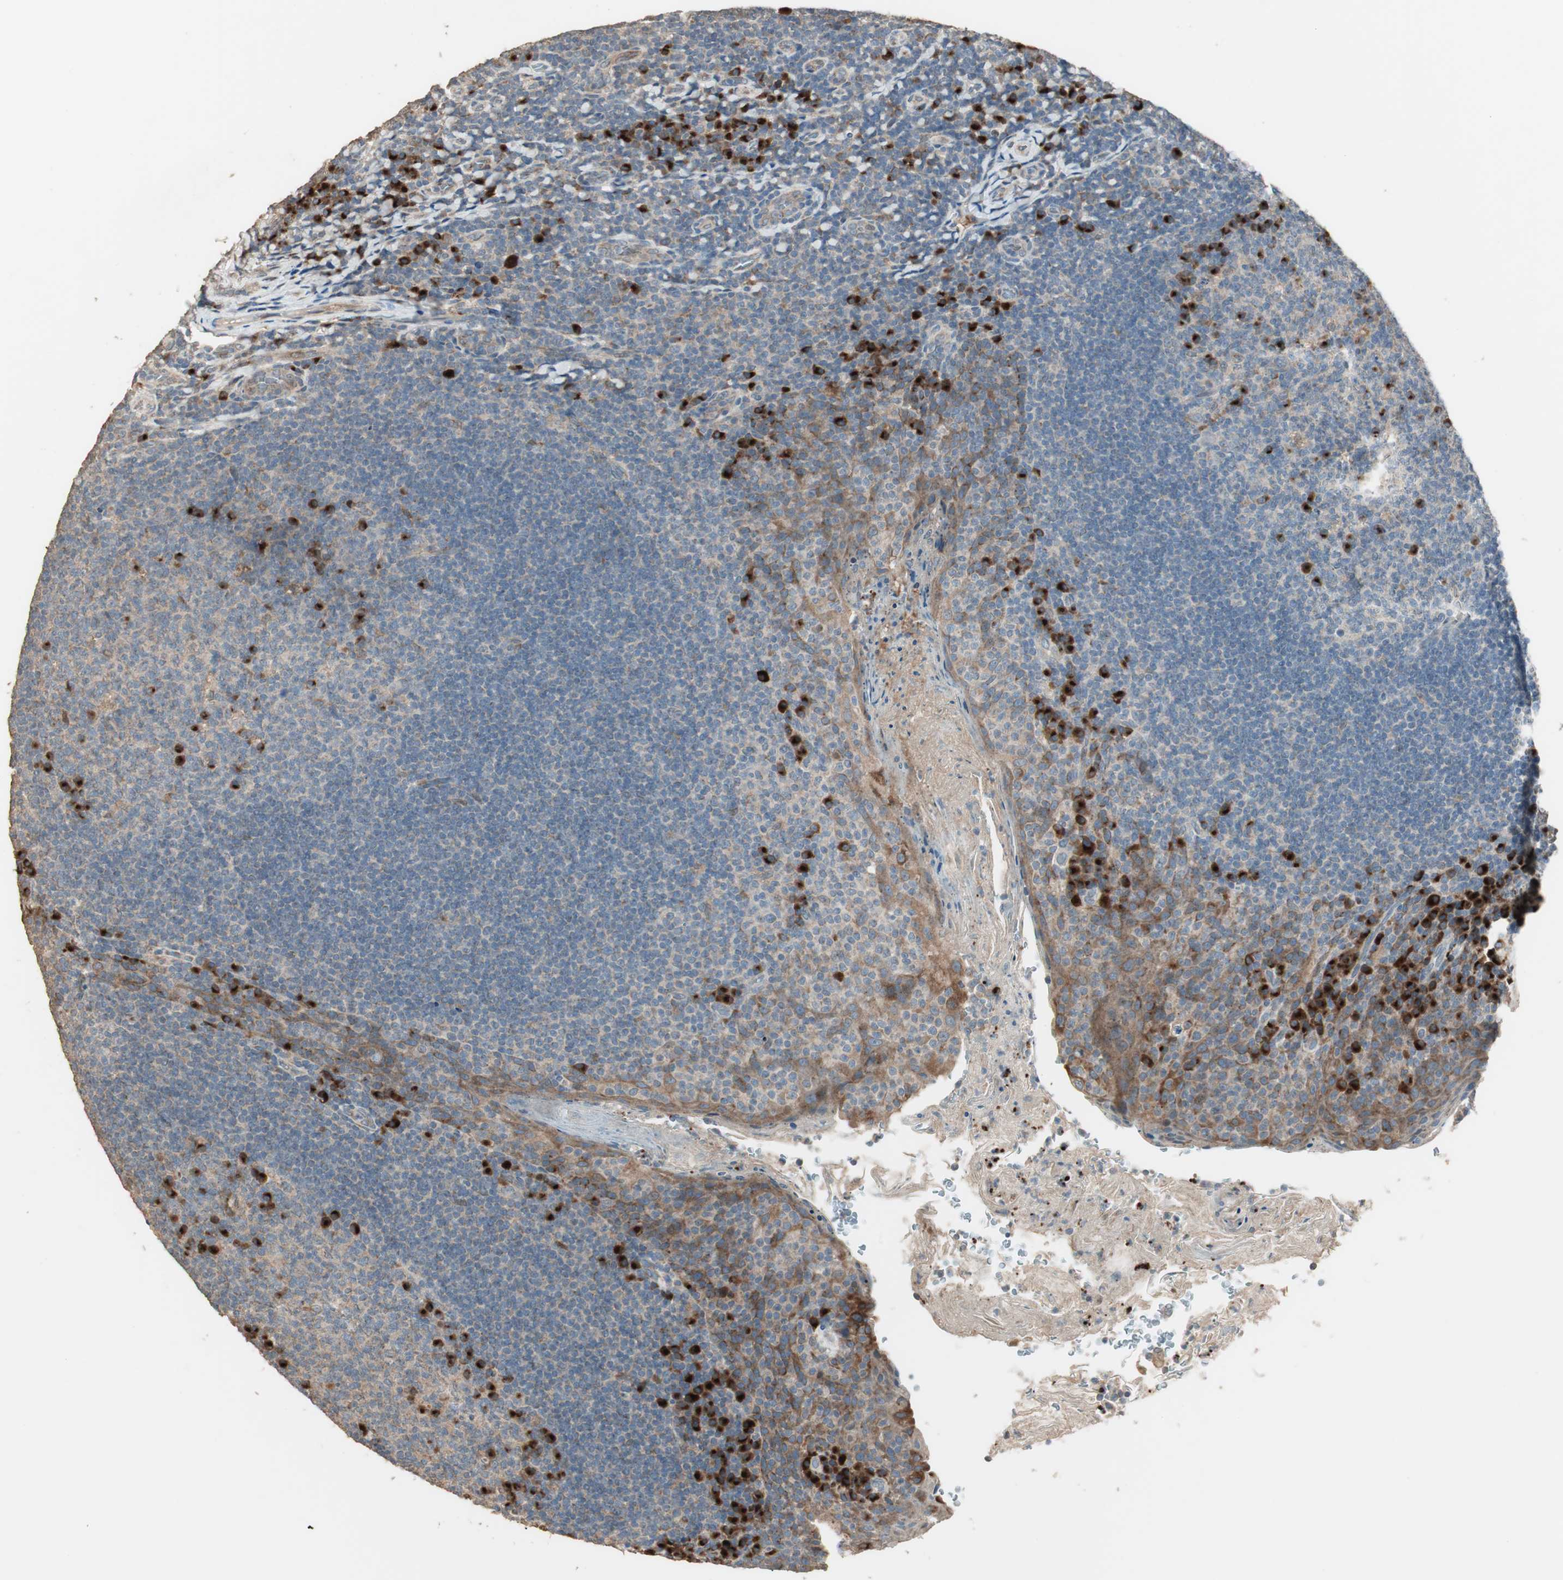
{"staining": {"intensity": "strong", "quantity": "<25%", "location": "cytoplasmic/membranous,nuclear"}, "tissue": "tonsil", "cell_type": "Germinal center cells", "image_type": "normal", "snomed": [{"axis": "morphology", "description": "Normal tissue, NOS"}, {"axis": "topography", "description": "Tonsil"}], "caption": "The image exhibits immunohistochemical staining of normal tonsil. There is strong cytoplasmic/membranous,nuclear positivity is identified in about <25% of germinal center cells.", "gene": "RARRES1", "patient": {"sex": "male", "age": 17}}